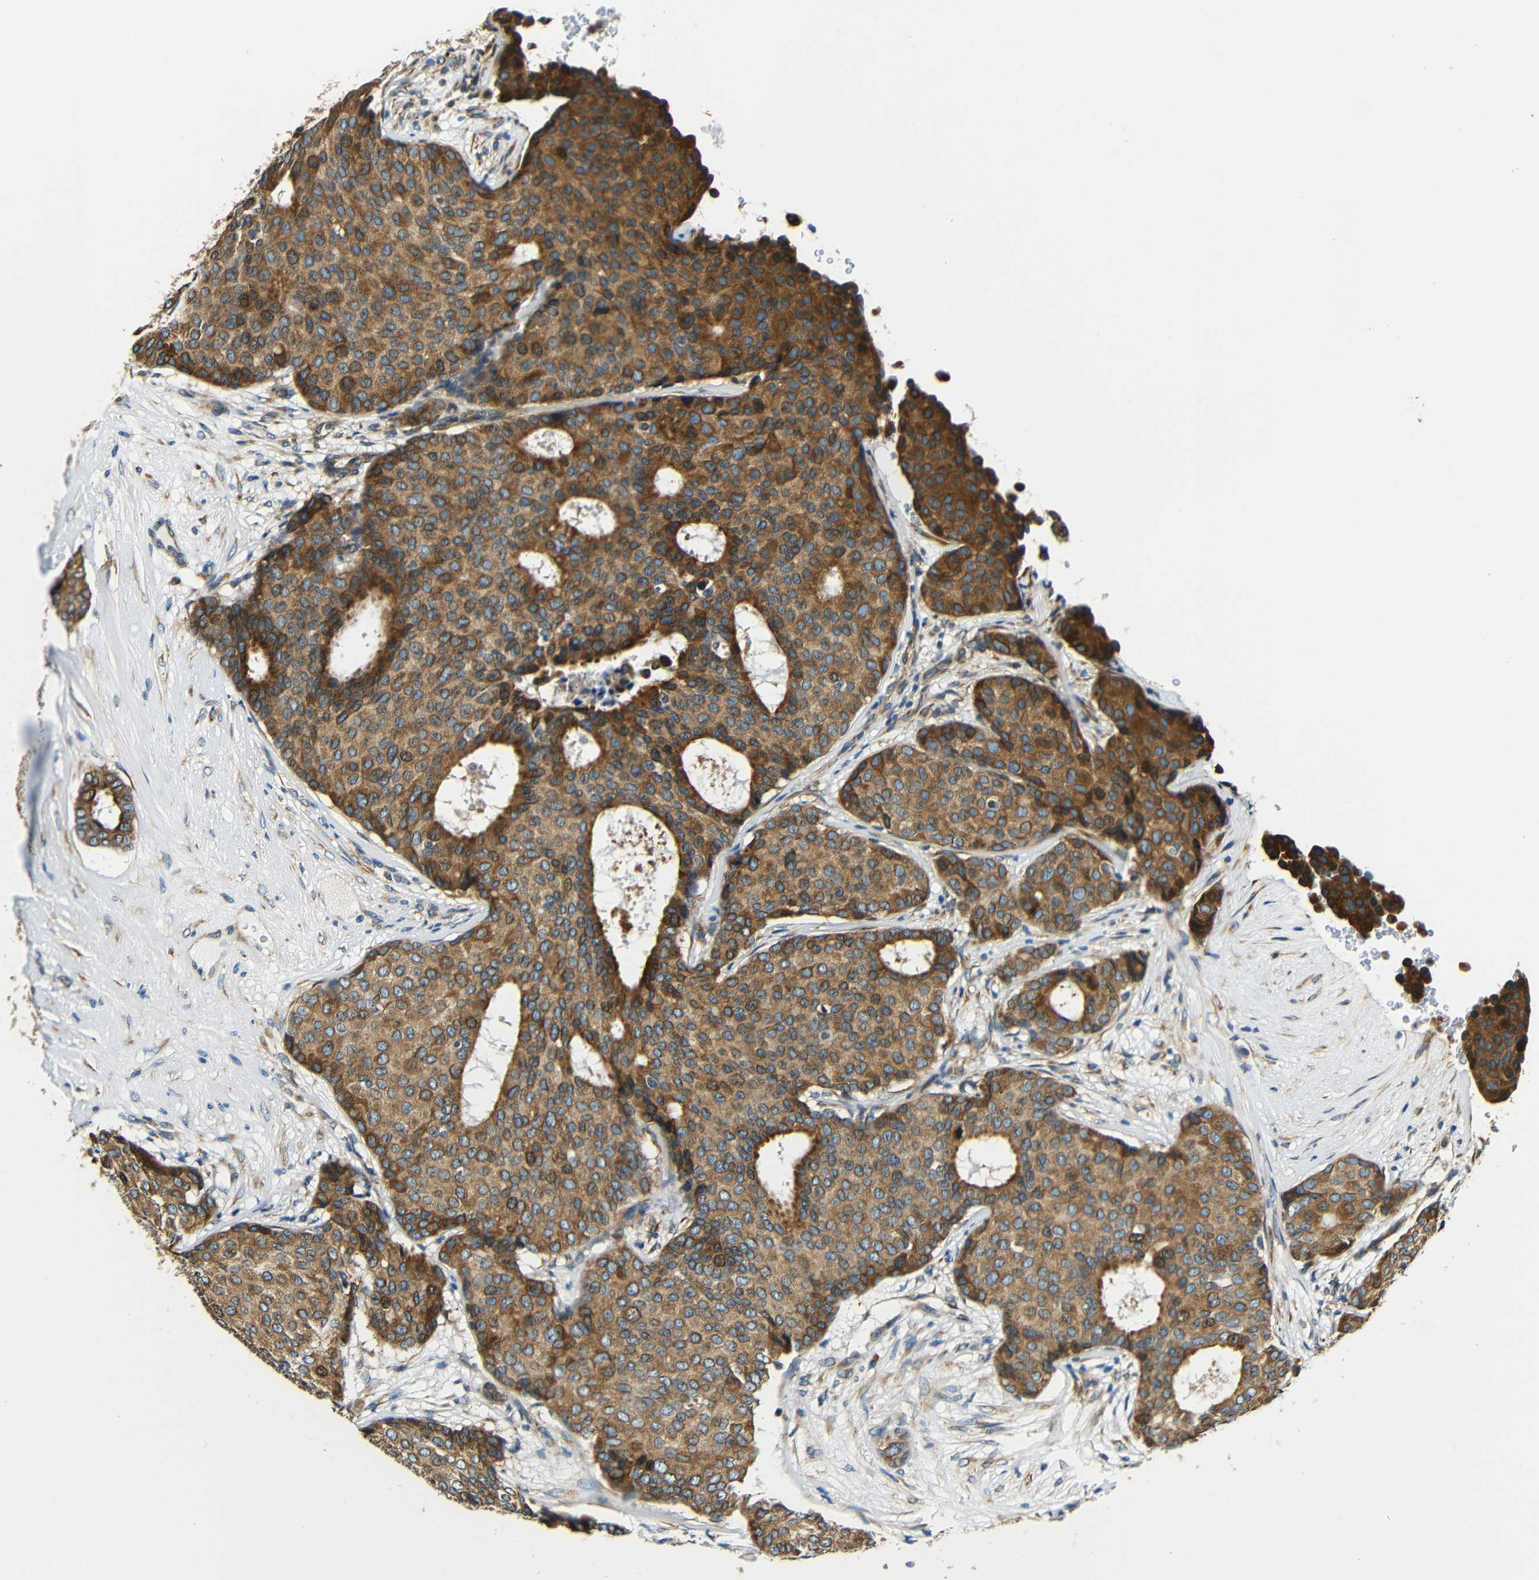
{"staining": {"intensity": "strong", "quantity": ">75%", "location": "cytoplasmic/membranous"}, "tissue": "breast cancer", "cell_type": "Tumor cells", "image_type": "cancer", "snomed": [{"axis": "morphology", "description": "Duct carcinoma"}, {"axis": "topography", "description": "Breast"}], "caption": "Breast cancer (intraductal carcinoma) tissue shows strong cytoplasmic/membranous expression in approximately >75% of tumor cells", "gene": "VAPB", "patient": {"sex": "female", "age": 75}}